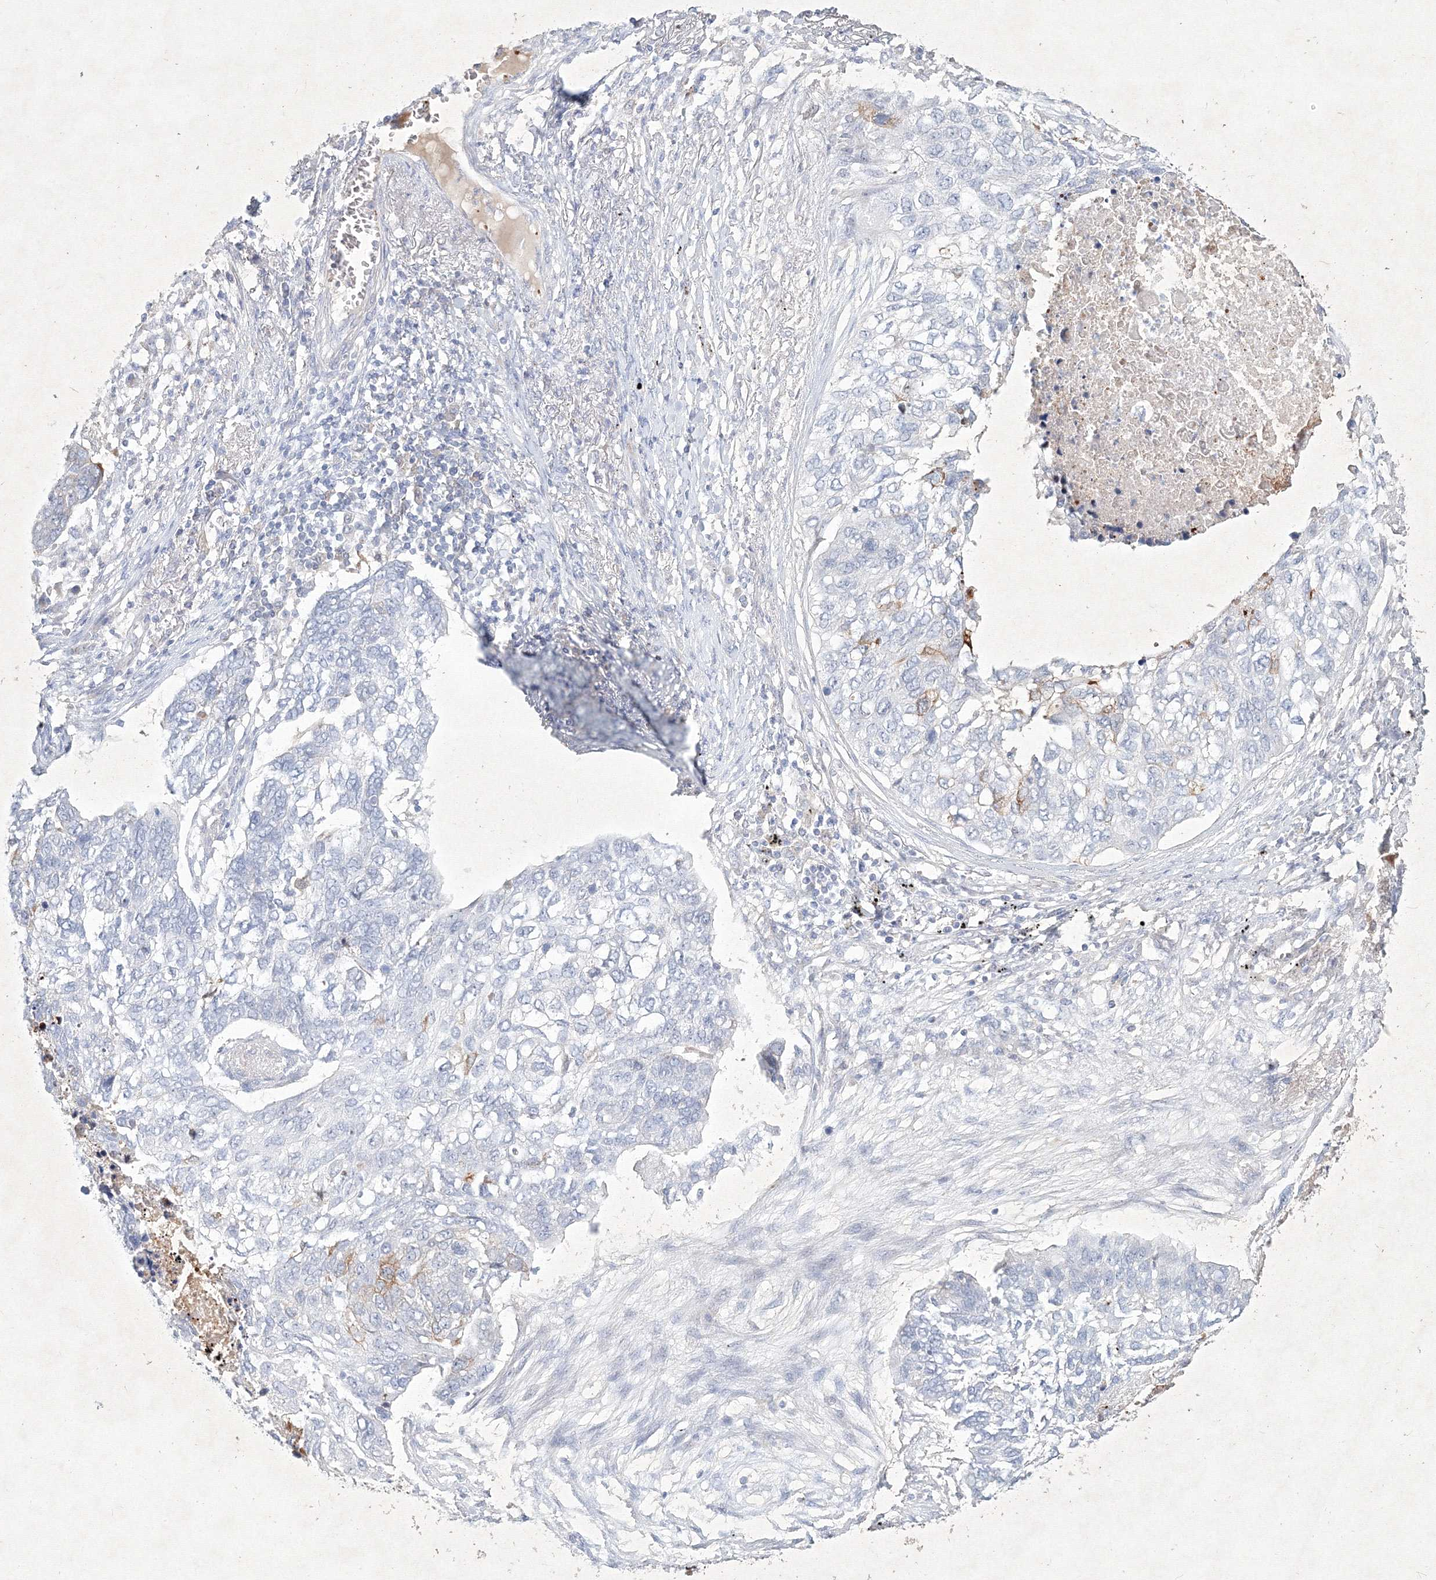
{"staining": {"intensity": "negative", "quantity": "none", "location": "none"}, "tissue": "lung cancer", "cell_type": "Tumor cells", "image_type": "cancer", "snomed": [{"axis": "morphology", "description": "Squamous cell carcinoma, NOS"}, {"axis": "topography", "description": "Lung"}], "caption": "A high-resolution image shows immunohistochemistry (IHC) staining of lung cancer, which exhibits no significant positivity in tumor cells.", "gene": "CXXC4", "patient": {"sex": "female", "age": 63}}